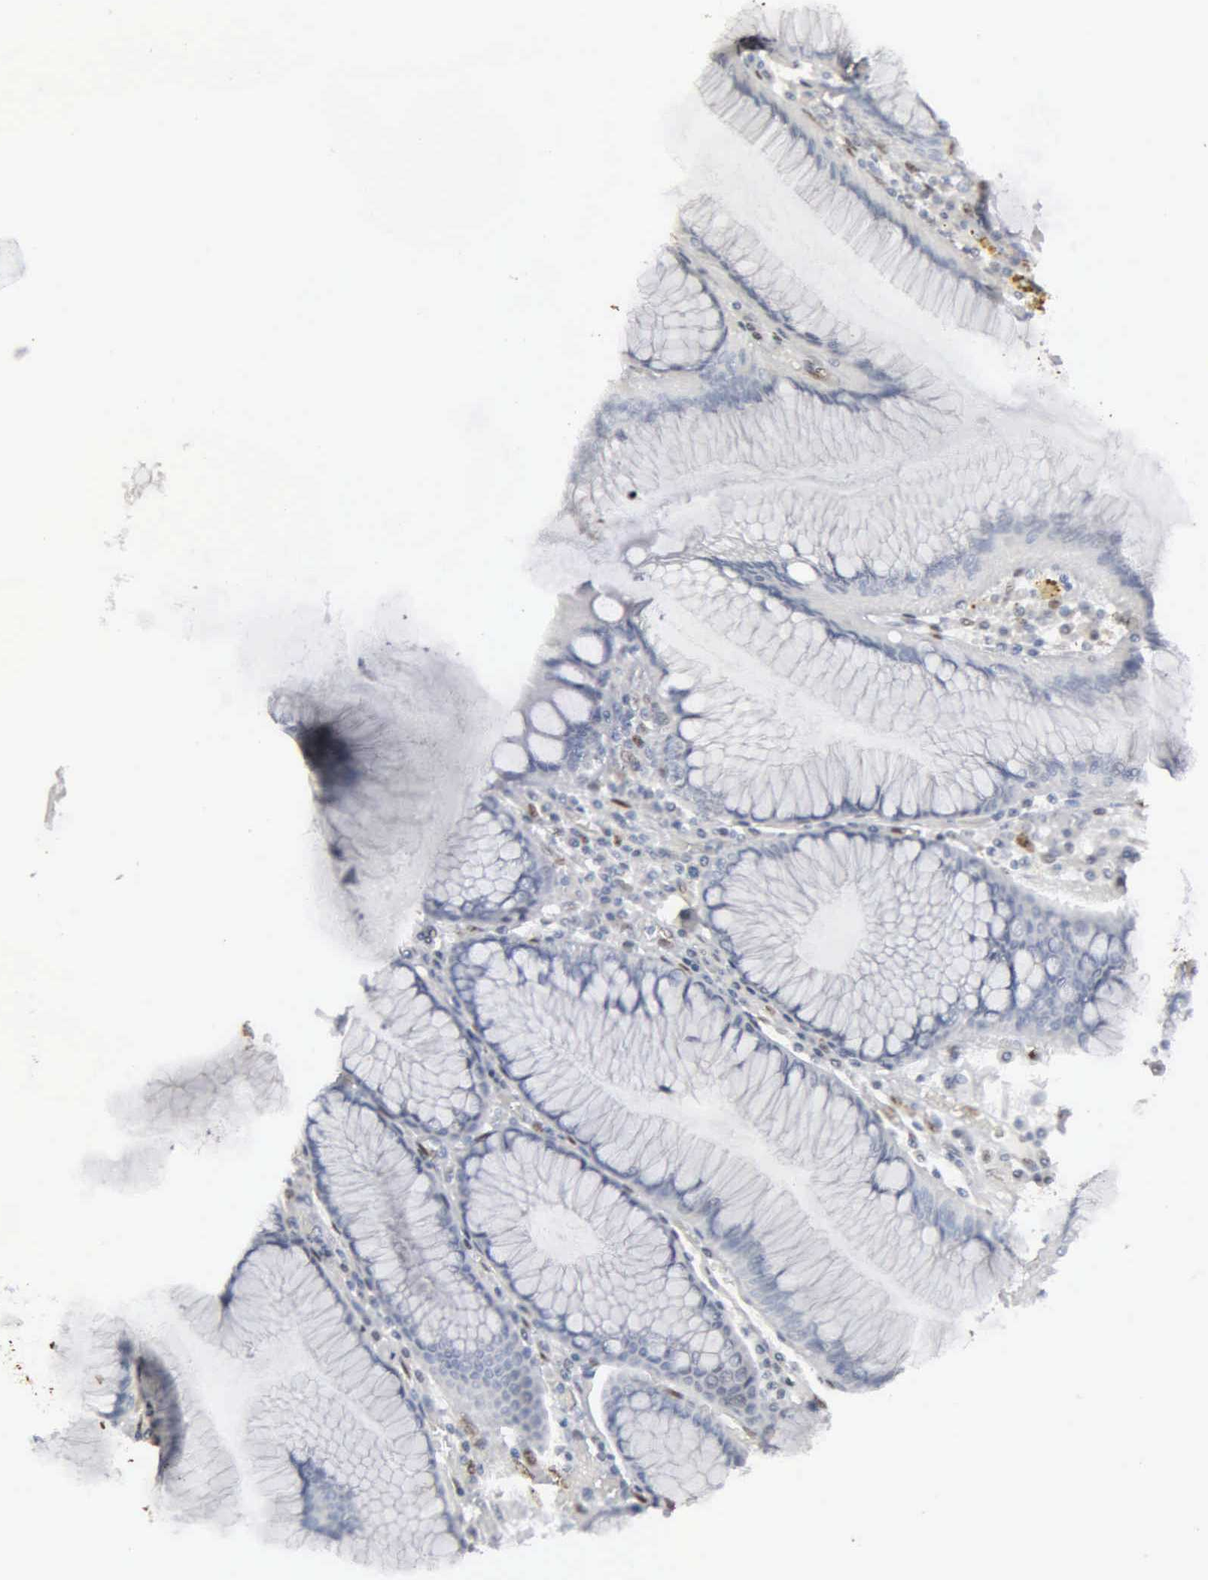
{"staining": {"intensity": "negative", "quantity": "none", "location": "none"}, "tissue": "stomach", "cell_type": "Glandular cells", "image_type": "normal", "snomed": [{"axis": "morphology", "description": "Normal tissue, NOS"}, {"axis": "topography", "description": "Stomach, lower"}], "caption": "This is an IHC micrograph of unremarkable stomach. There is no positivity in glandular cells.", "gene": "FGF2", "patient": {"sex": "female", "age": 93}}